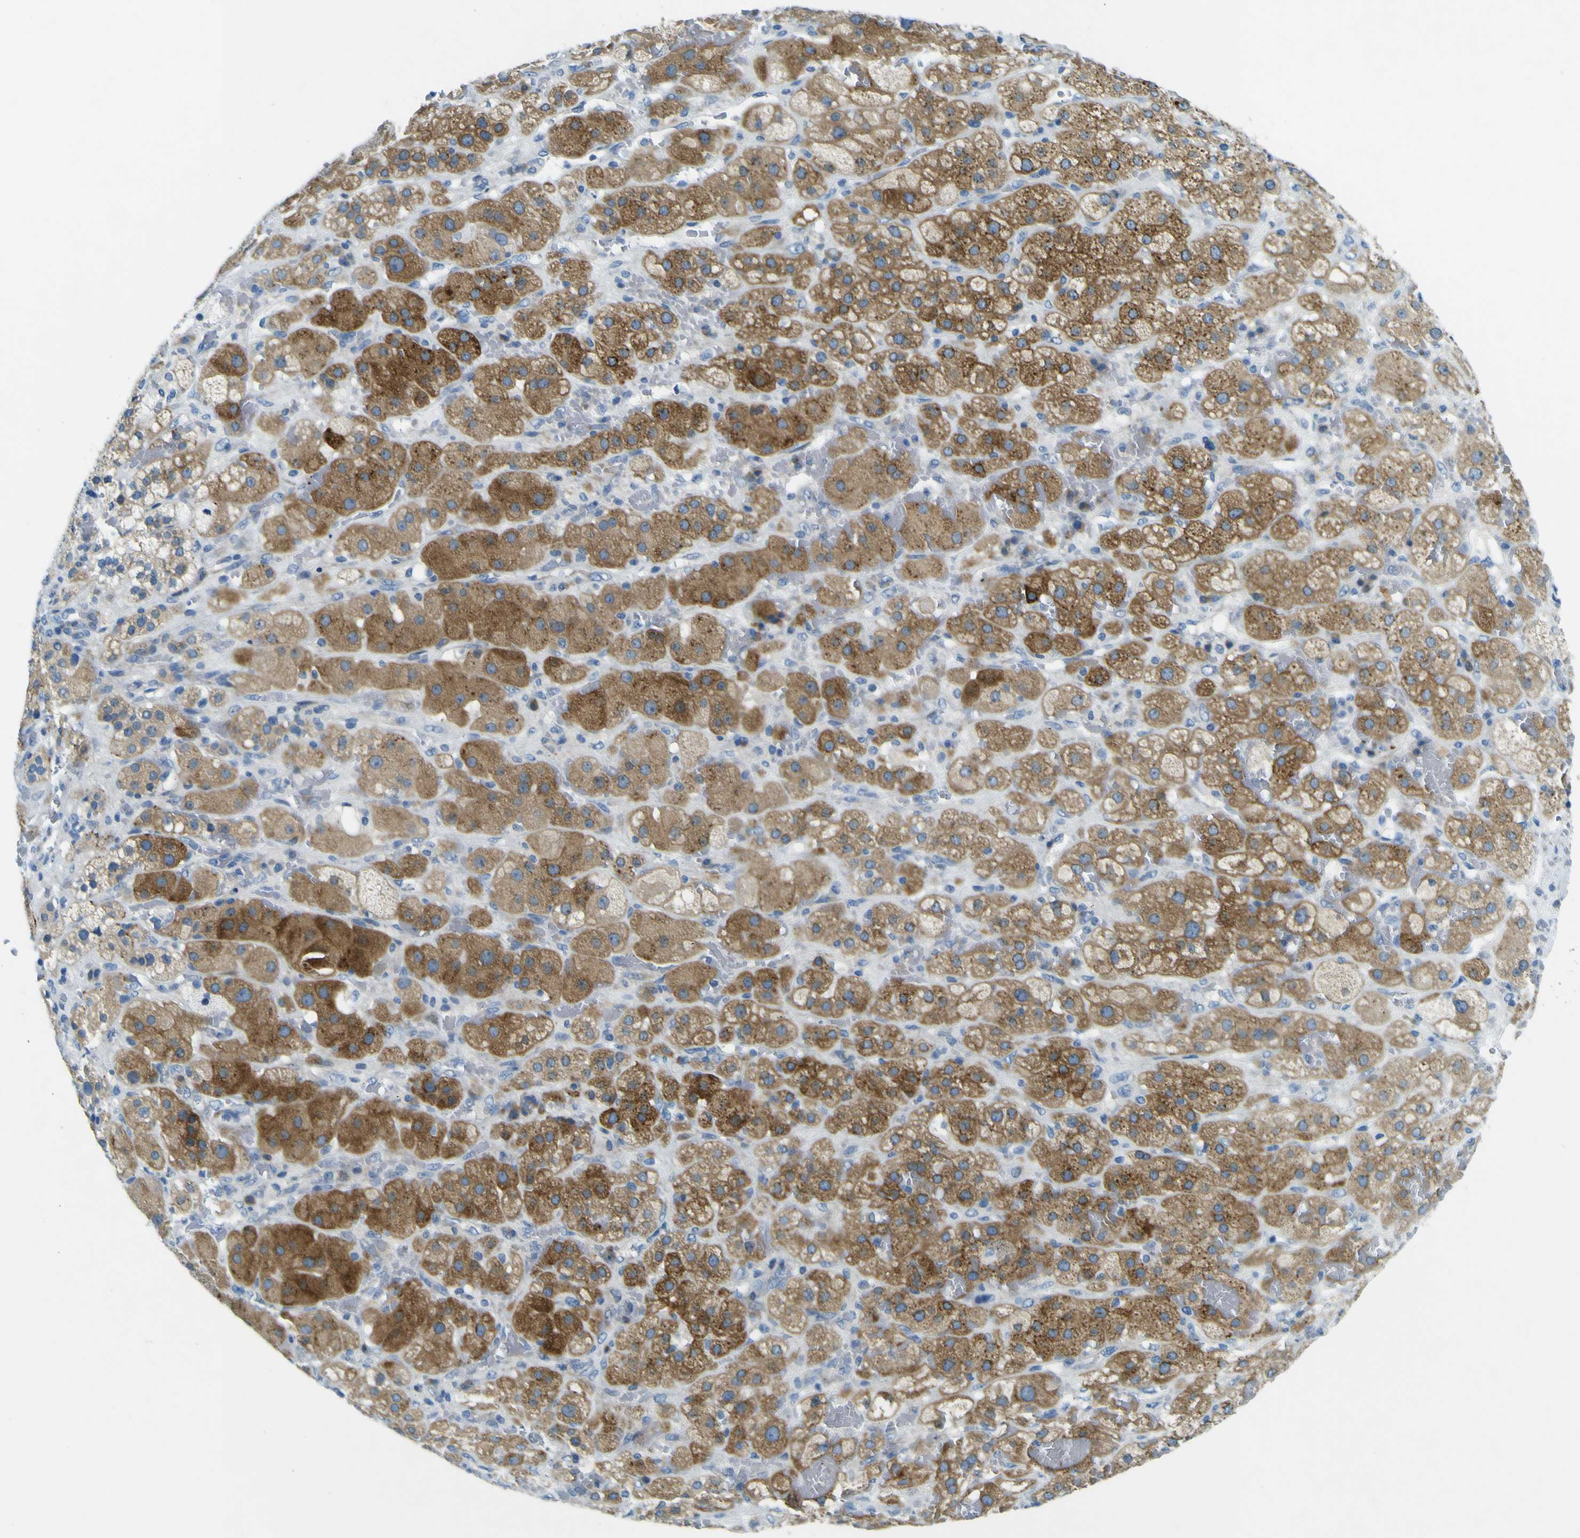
{"staining": {"intensity": "strong", "quantity": "25%-75%", "location": "cytoplasmic/membranous"}, "tissue": "adrenal gland", "cell_type": "Glandular cells", "image_type": "normal", "snomed": [{"axis": "morphology", "description": "Normal tissue, NOS"}, {"axis": "topography", "description": "Adrenal gland"}], "caption": "Immunohistochemistry of benign adrenal gland shows high levels of strong cytoplasmic/membranous expression in about 25%-75% of glandular cells. Nuclei are stained in blue.", "gene": "SORCS1", "patient": {"sex": "female", "age": 47}}